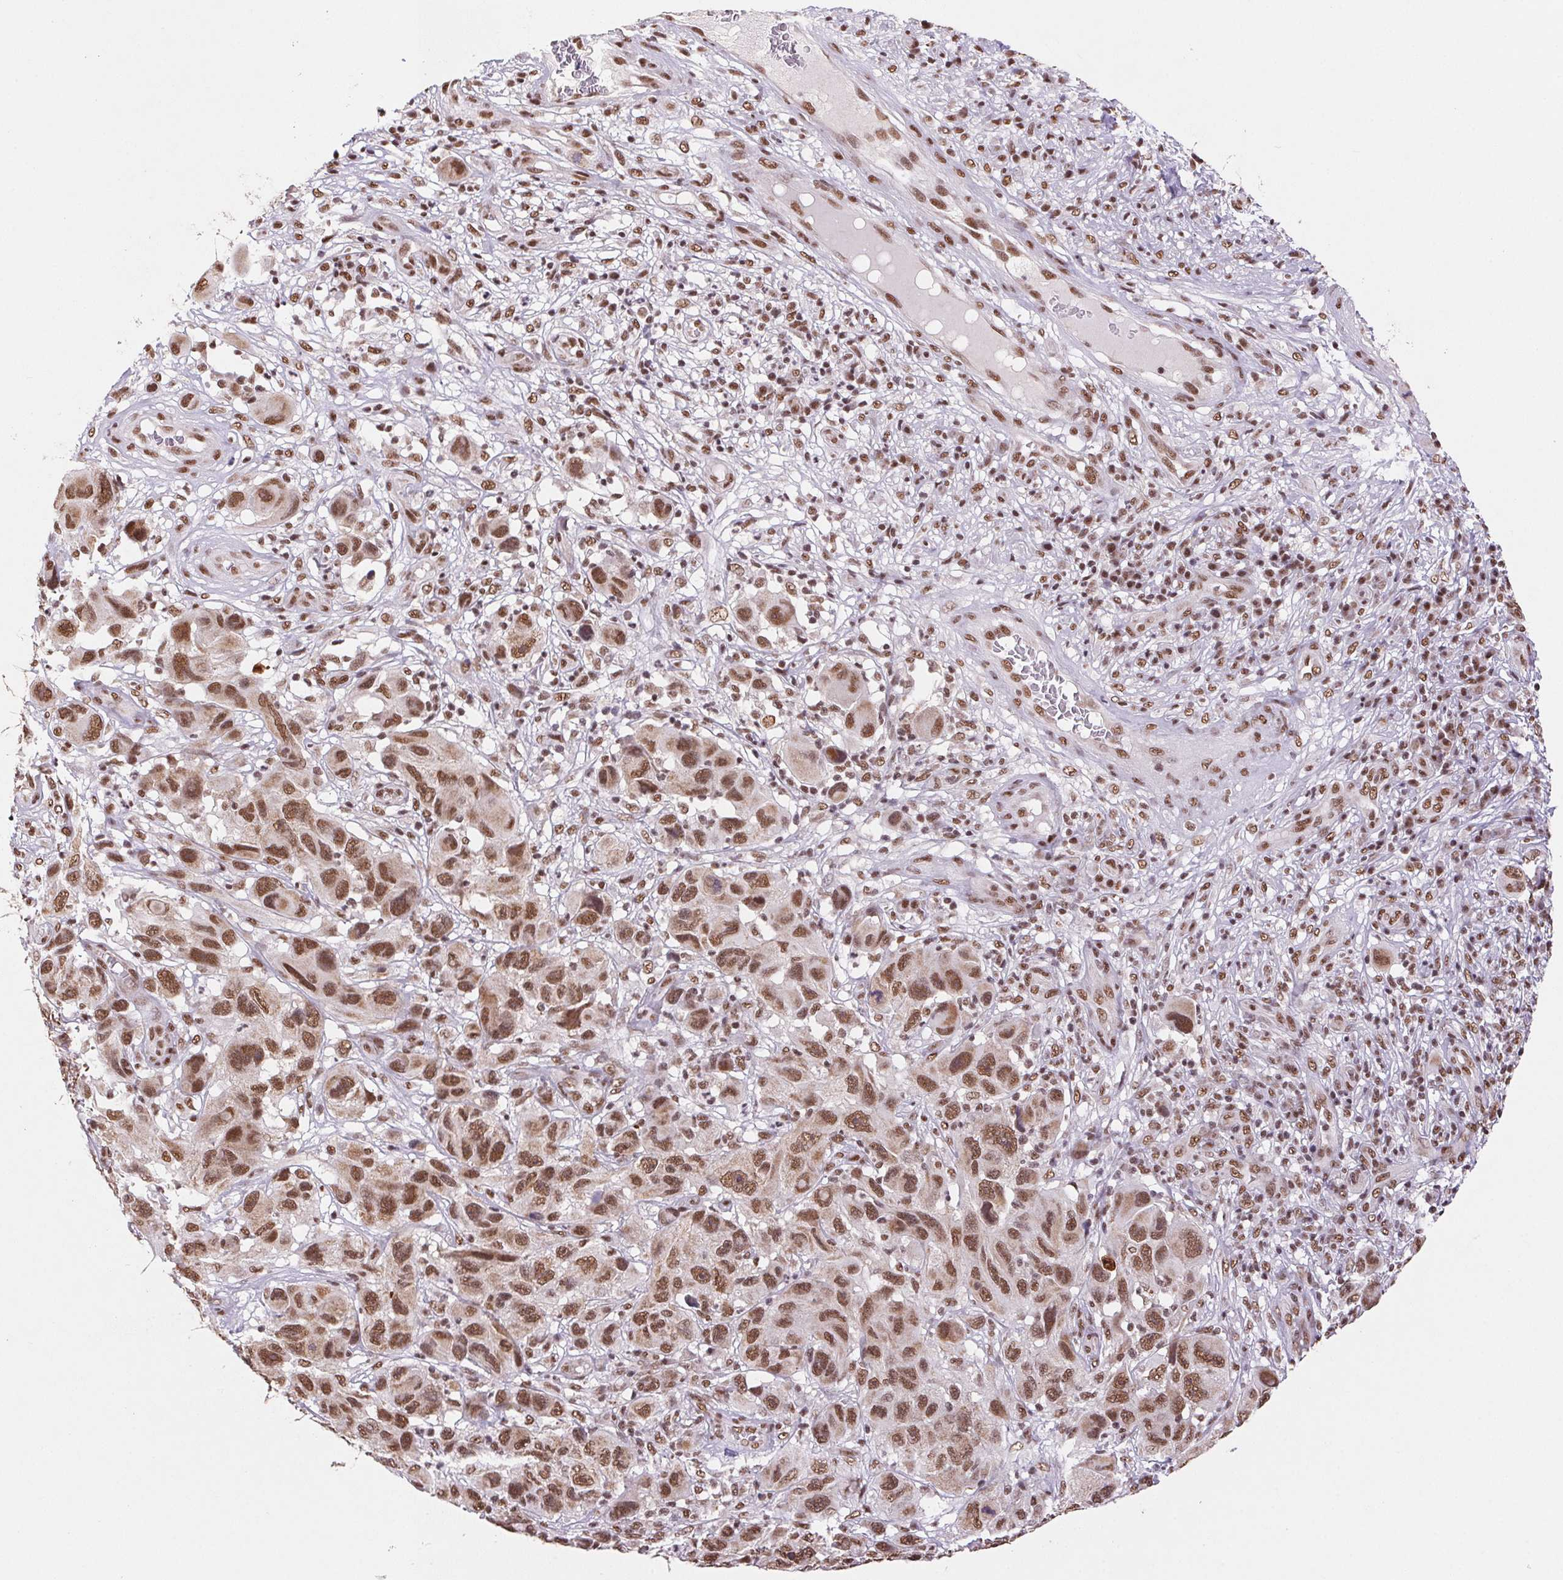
{"staining": {"intensity": "moderate", "quantity": ">75%", "location": "nuclear"}, "tissue": "melanoma", "cell_type": "Tumor cells", "image_type": "cancer", "snomed": [{"axis": "morphology", "description": "Malignant melanoma, NOS"}, {"axis": "topography", "description": "Skin"}], "caption": "The photomicrograph exhibits a brown stain indicating the presence of a protein in the nuclear of tumor cells in melanoma. The staining was performed using DAB (3,3'-diaminobenzidine) to visualize the protein expression in brown, while the nuclei were stained in blue with hematoxylin (Magnification: 20x).", "gene": "SNRPG", "patient": {"sex": "male", "age": 53}}